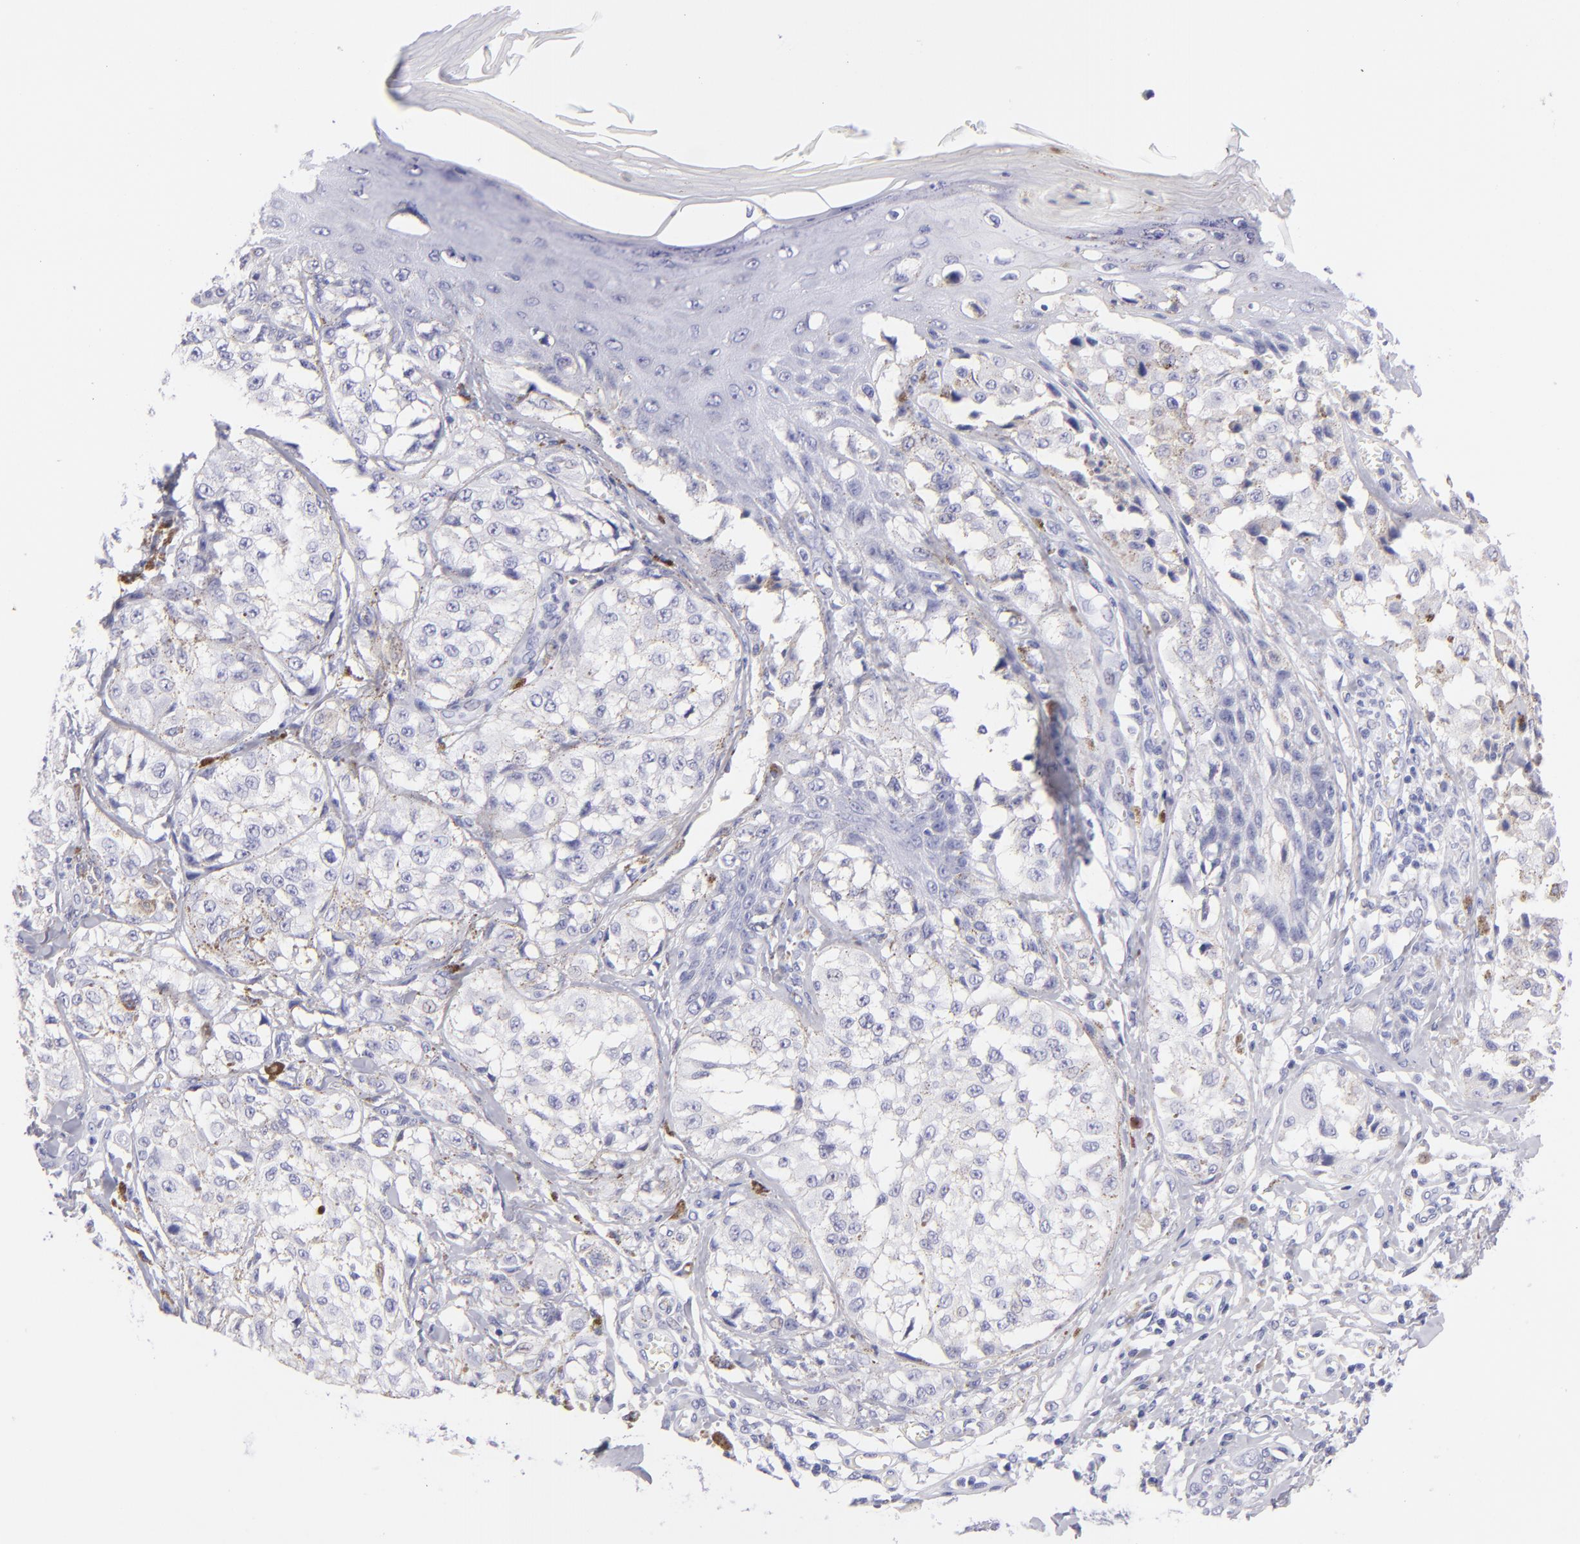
{"staining": {"intensity": "negative", "quantity": "none", "location": "none"}, "tissue": "melanoma", "cell_type": "Tumor cells", "image_type": "cancer", "snomed": [{"axis": "morphology", "description": "Malignant melanoma, NOS"}, {"axis": "topography", "description": "Skin"}], "caption": "A micrograph of melanoma stained for a protein reveals no brown staining in tumor cells.", "gene": "PRPH", "patient": {"sex": "female", "age": 82}}